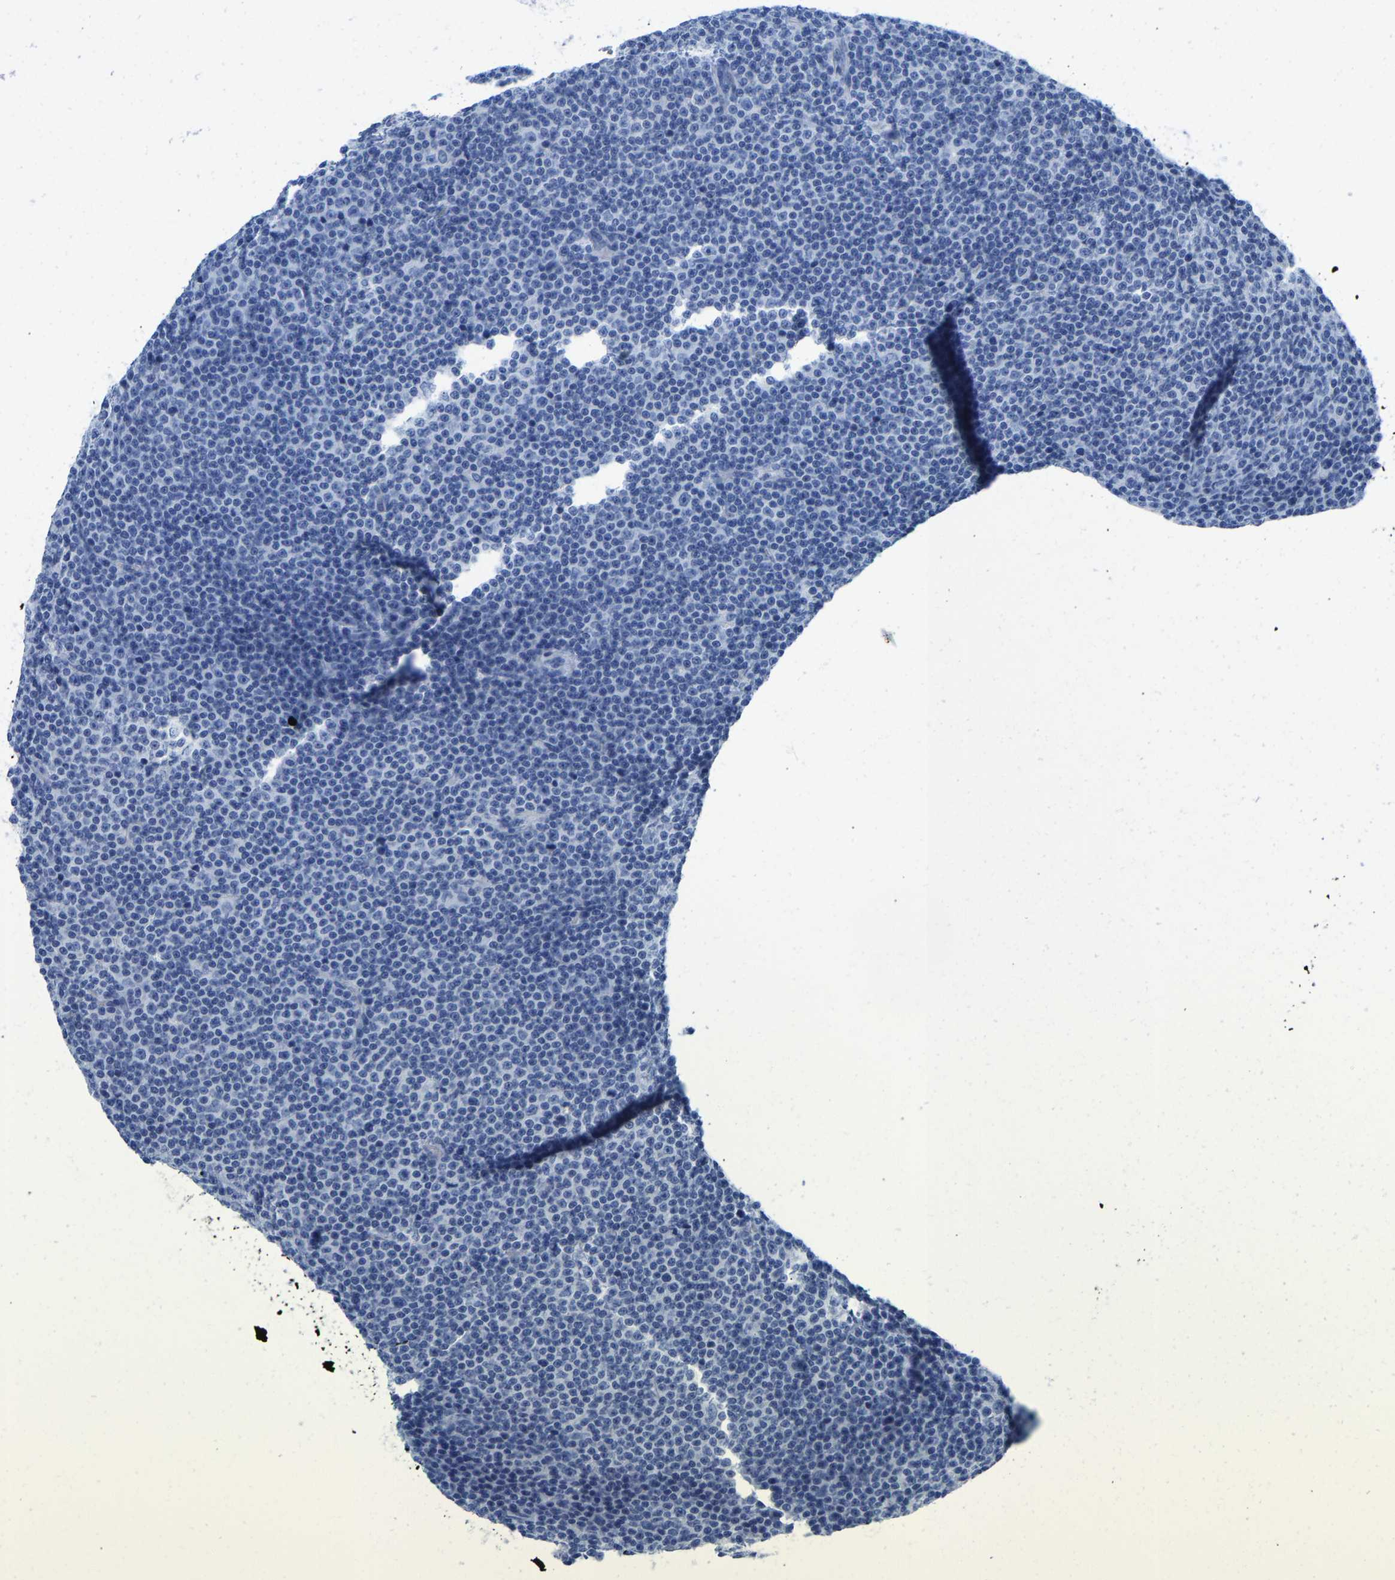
{"staining": {"intensity": "negative", "quantity": "none", "location": "none"}, "tissue": "lymphoma", "cell_type": "Tumor cells", "image_type": "cancer", "snomed": [{"axis": "morphology", "description": "Malignant lymphoma, non-Hodgkin's type, Low grade"}, {"axis": "topography", "description": "Lymph node"}], "caption": "Tumor cells are negative for protein expression in human low-grade malignant lymphoma, non-Hodgkin's type.", "gene": "NKAIN3", "patient": {"sex": "female", "age": 67}}